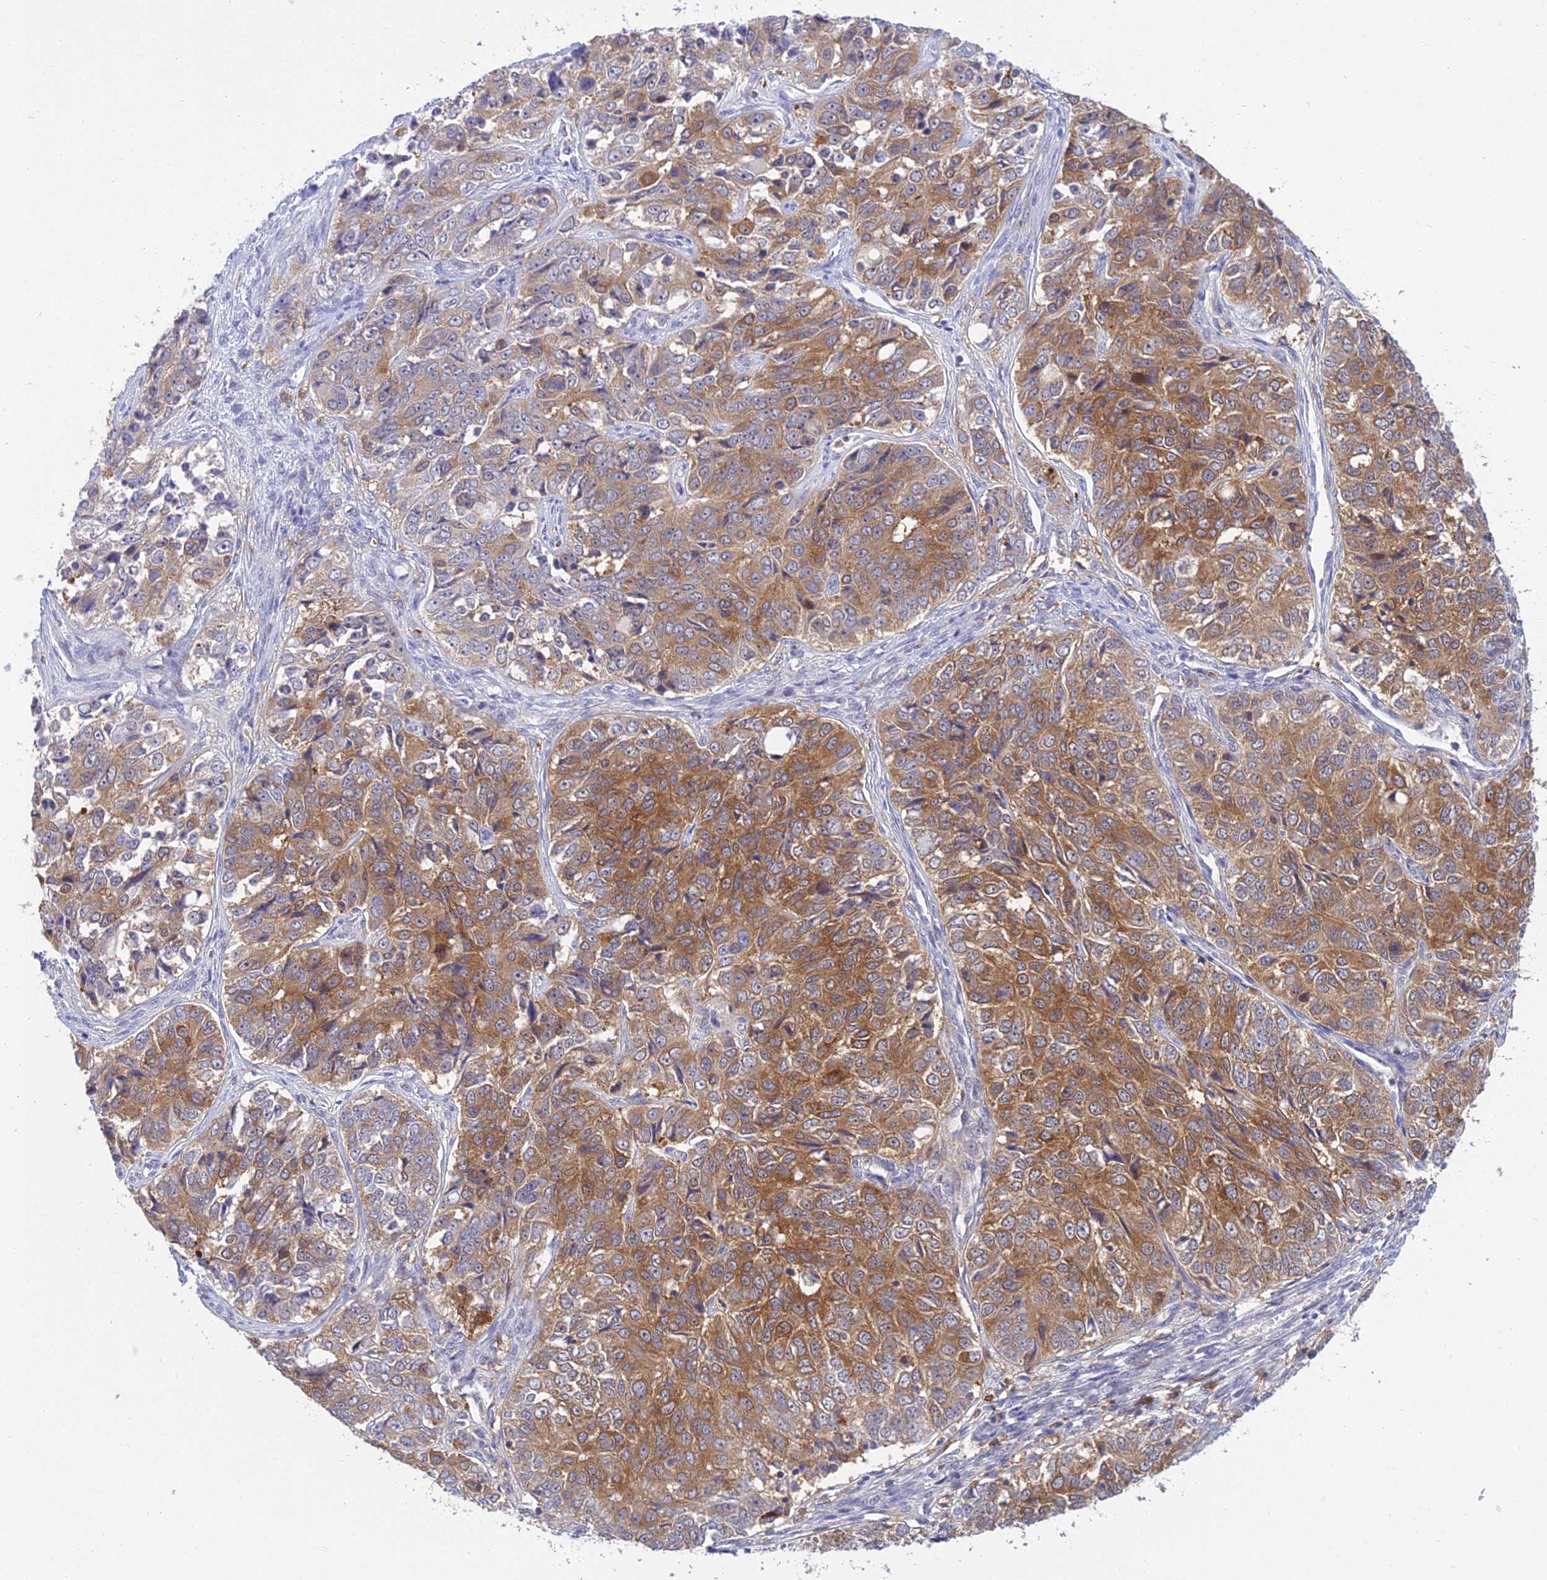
{"staining": {"intensity": "moderate", "quantity": ">75%", "location": "cytoplasmic/membranous"}, "tissue": "ovarian cancer", "cell_type": "Tumor cells", "image_type": "cancer", "snomed": [{"axis": "morphology", "description": "Carcinoma, endometroid"}, {"axis": "topography", "description": "Ovary"}], "caption": "An IHC image of neoplastic tissue is shown. Protein staining in brown highlights moderate cytoplasmic/membranous positivity in ovarian cancer within tumor cells. The staining was performed using DAB, with brown indicating positive protein expression. Nuclei are stained blue with hematoxylin.", "gene": "UBE2G1", "patient": {"sex": "female", "age": 51}}